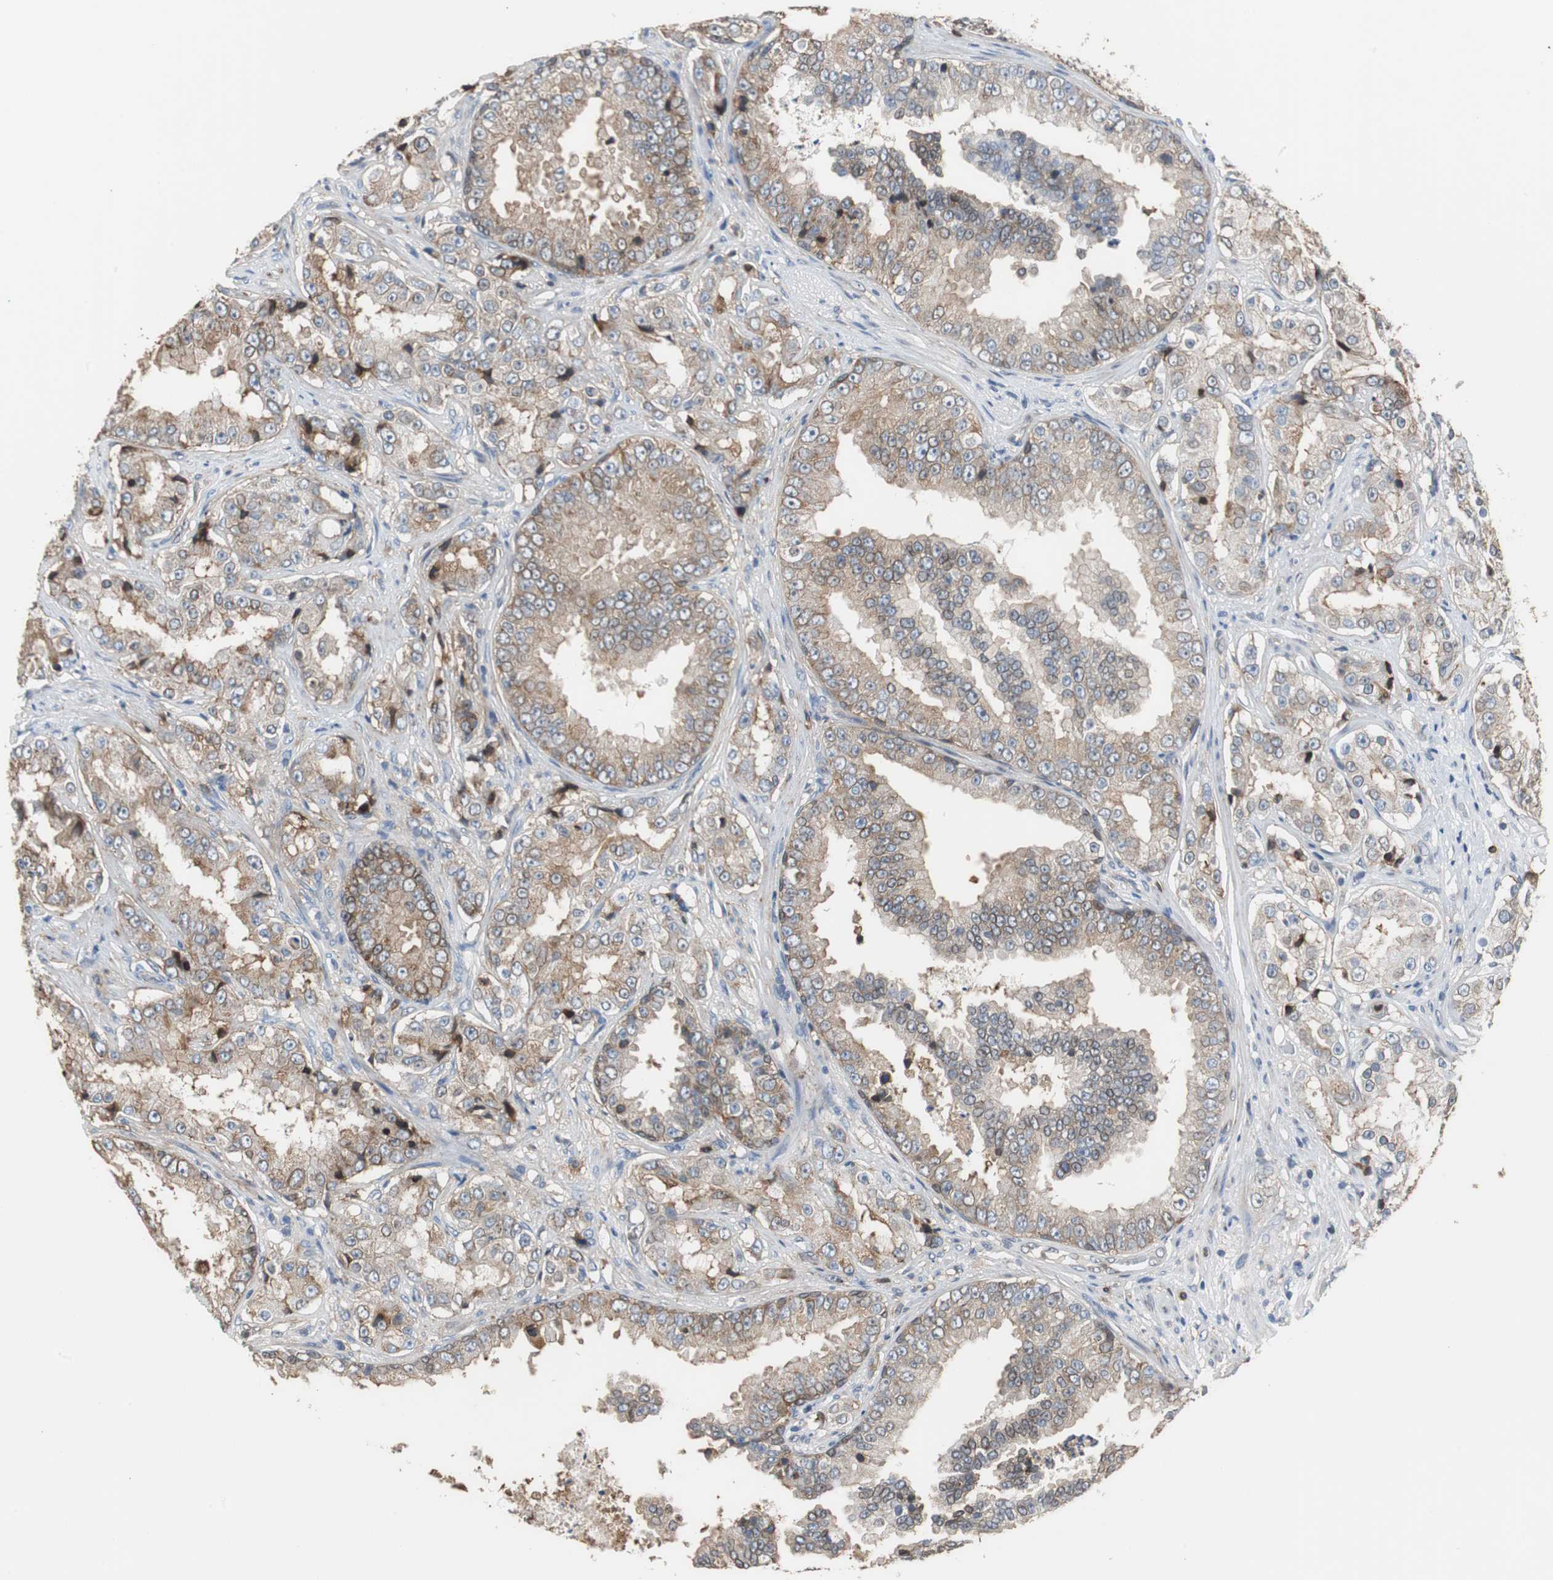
{"staining": {"intensity": "weak", "quantity": "25%-75%", "location": "cytoplasmic/membranous"}, "tissue": "prostate cancer", "cell_type": "Tumor cells", "image_type": "cancer", "snomed": [{"axis": "morphology", "description": "Adenocarcinoma, High grade"}, {"axis": "topography", "description": "Prostate"}], "caption": "A brown stain shows weak cytoplasmic/membranous positivity of a protein in human prostate cancer (adenocarcinoma (high-grade)) tumor cells. The staining was performed using DAB (3,3'-diaminobenzidine), with brown indicating positive protein expression. Nuclei are stained blue with hematoxylin.", "gene": "ANXA4", "patient": {"sex": "male", "age": 73}}